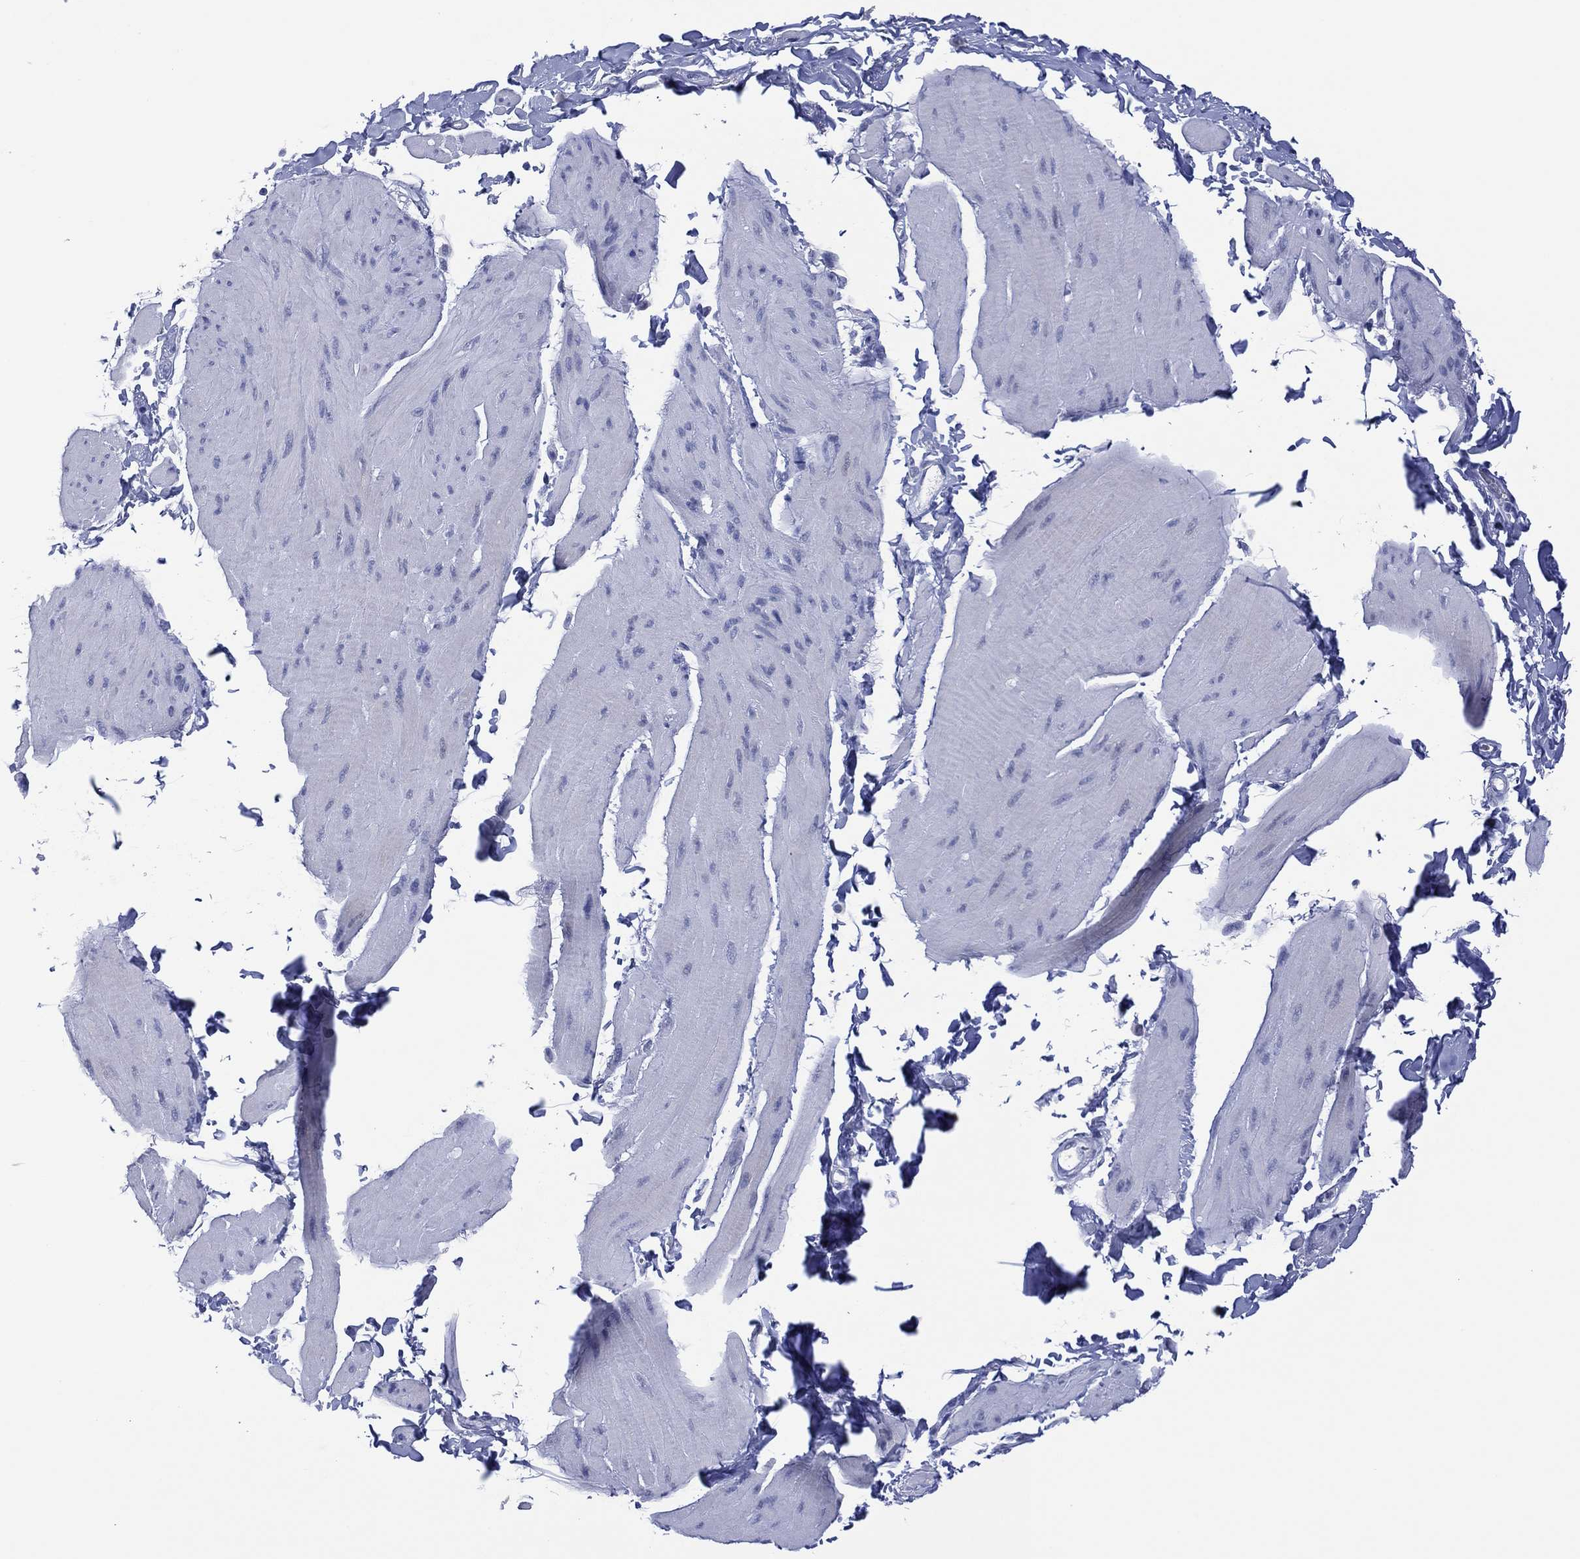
{"staining": {"intensity": "negative", "quantity": "none", "location": "none"}, "tissue": "smooth muscle", "cell_type": "Smooth muscle cells", "image_type": "normal", "snomed": [{"axis": "morphology", "description": "Normal tissue, NOS"}, {"axis": "topography", "description": "Adipose tissue"}, {"axis": "topography", "description": "Smooth muscle"}, {"axis": "topography", "description": "Peripheral nerve tissue"}], "caption": "Immunohistochemical staining of unremarkable human smooth muscle demonstrates no significant positivity in smooth muscle cells.", "gene": "UTF1", "patient": {"sex": "male", "age": 83}}